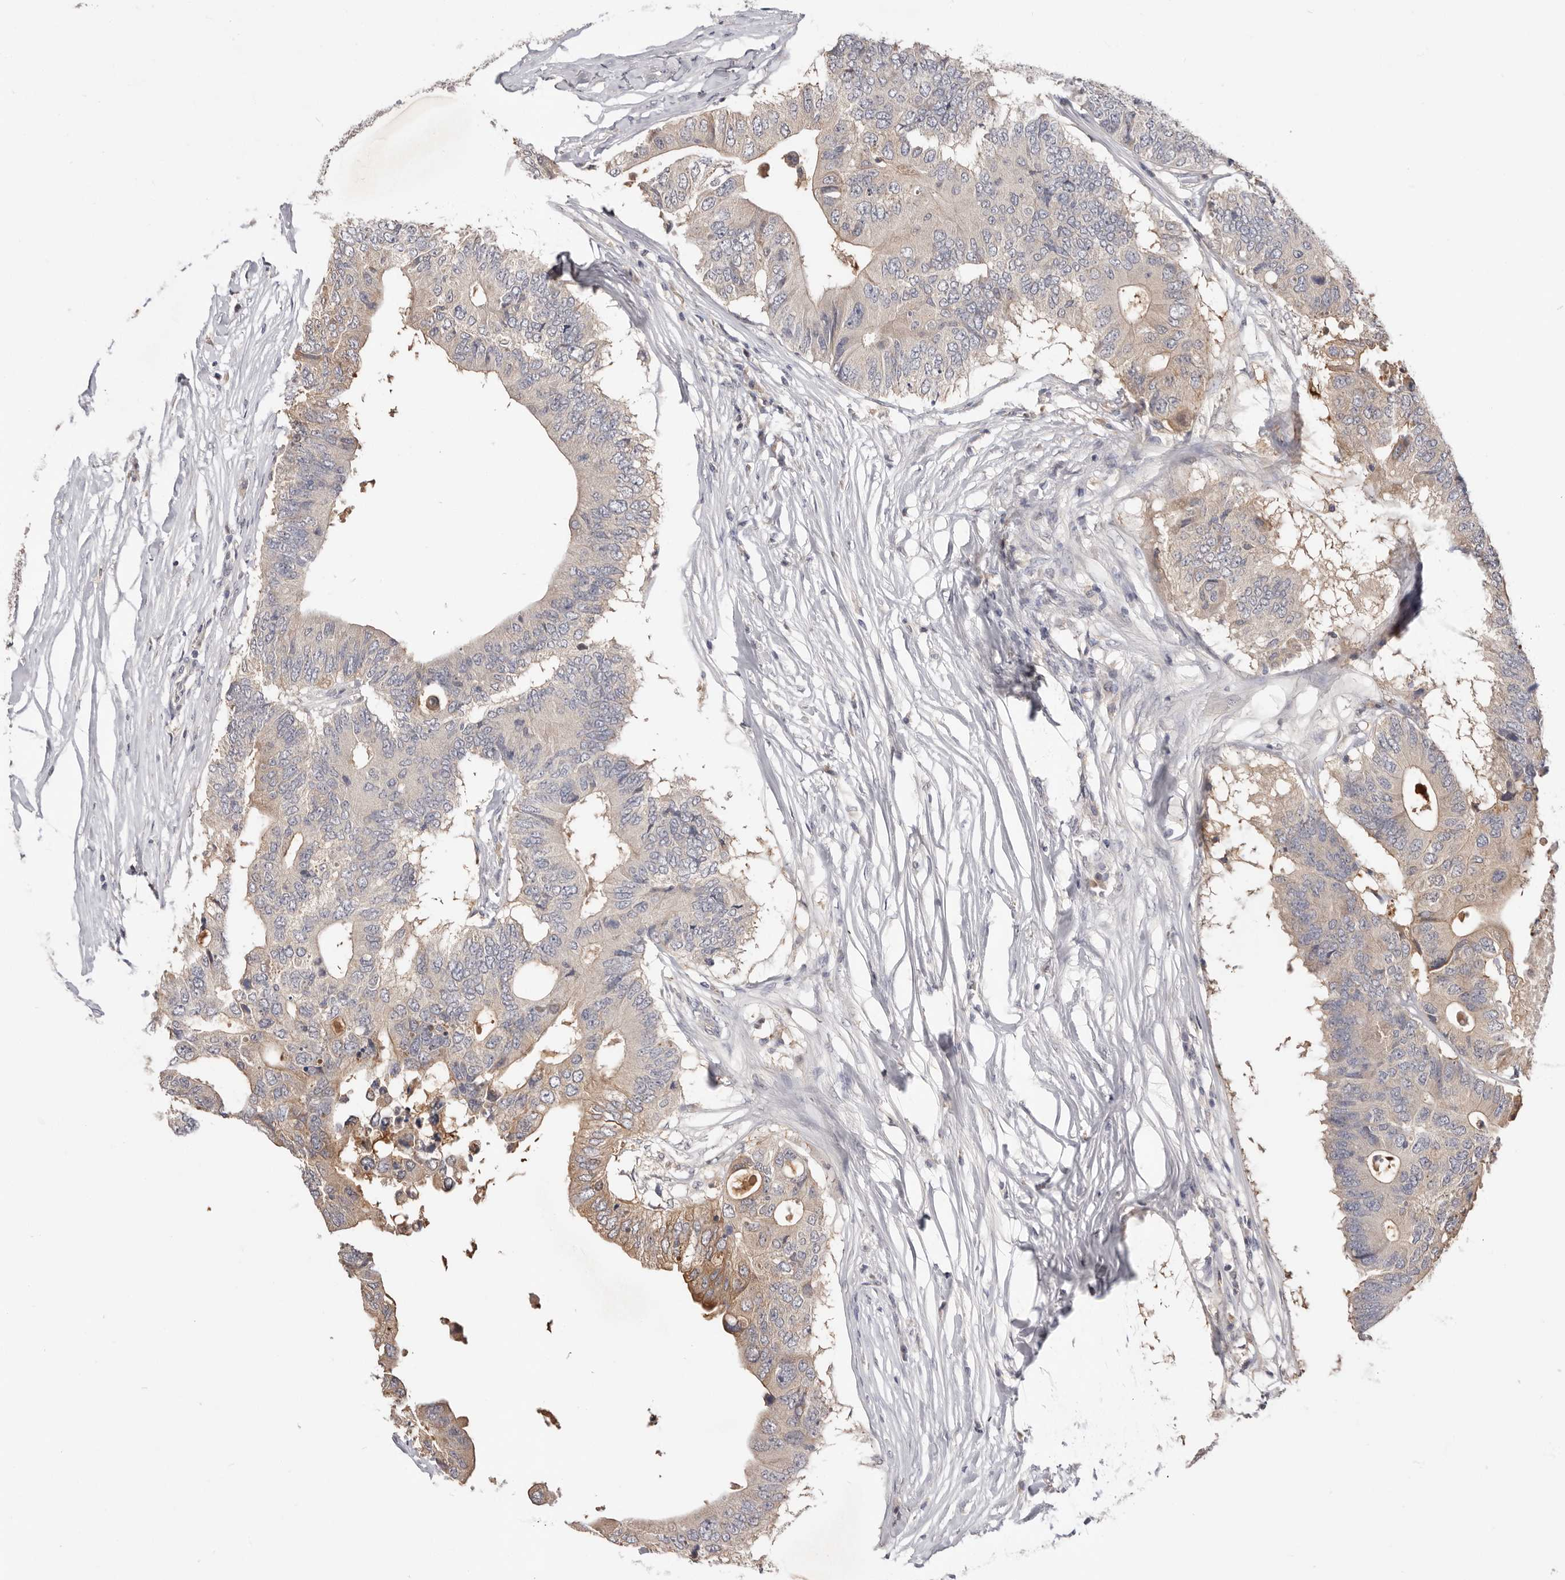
{"staining": {"intensity": "moderate", "quantity": "<25%", "location": "cytoplasmic/membranous"}, "tissue": "colorectal cancer", "cell_type": "Tumor cells", "image_type": "cancer", "snomed": [{"axis": "morphology", "description": "Adenocarcinoma, NOS"}, {"axis": "topography", "description": "Colon"}], "caption": "DAB (3,3'-diaminobenzidine) immunohistochemical staining of human colorectal cancer (adenocarcinoma) shows moderate cytoplasmic/membranous protein positivity in about <25% of tumor cells.", "gene": "DOP1A", "patient": {"sex": "male", "age": 71}}